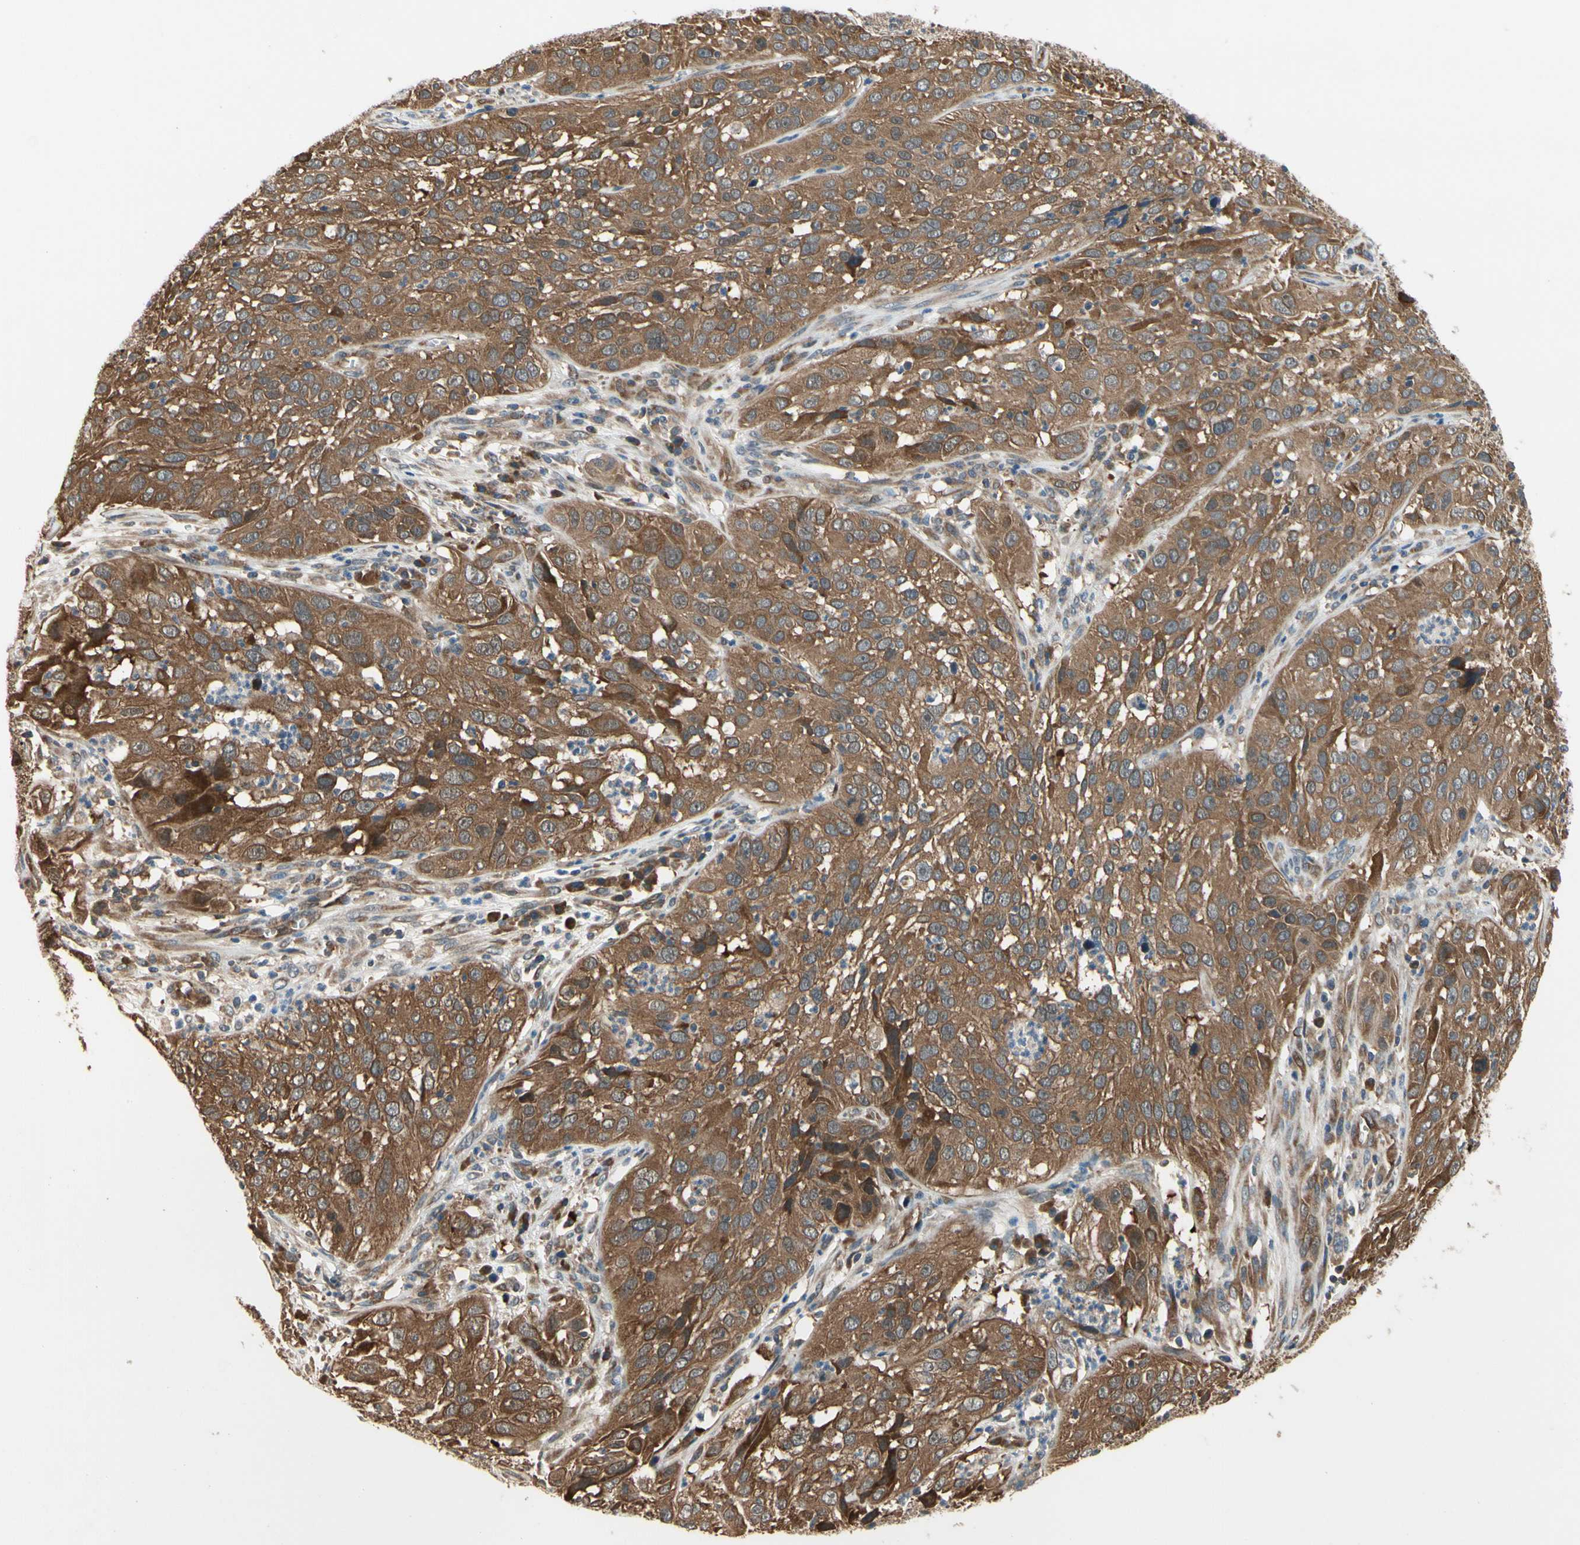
{"staining": {"intensity": "moderate", "quantity": ">75%", "location": "cytoplasmic/membranous"}, "tissue": "cervical cancer", "cell_type": "Tumor cells", "image_type": "cancer", "snomed": [{"axis": "morphology", "description": "Squamous cell carcinoma, NOS"}, {"axis": "topography", "description": "Cervix"}], "caption": "This is an image of immunohistochemistry (IHC) staining of cervical cancer, which shows moderate staining in the cytoplasmic/membranous of tumor cells.", "gene": "TDRP", "patient": {"sex": "female", "age": 32}}